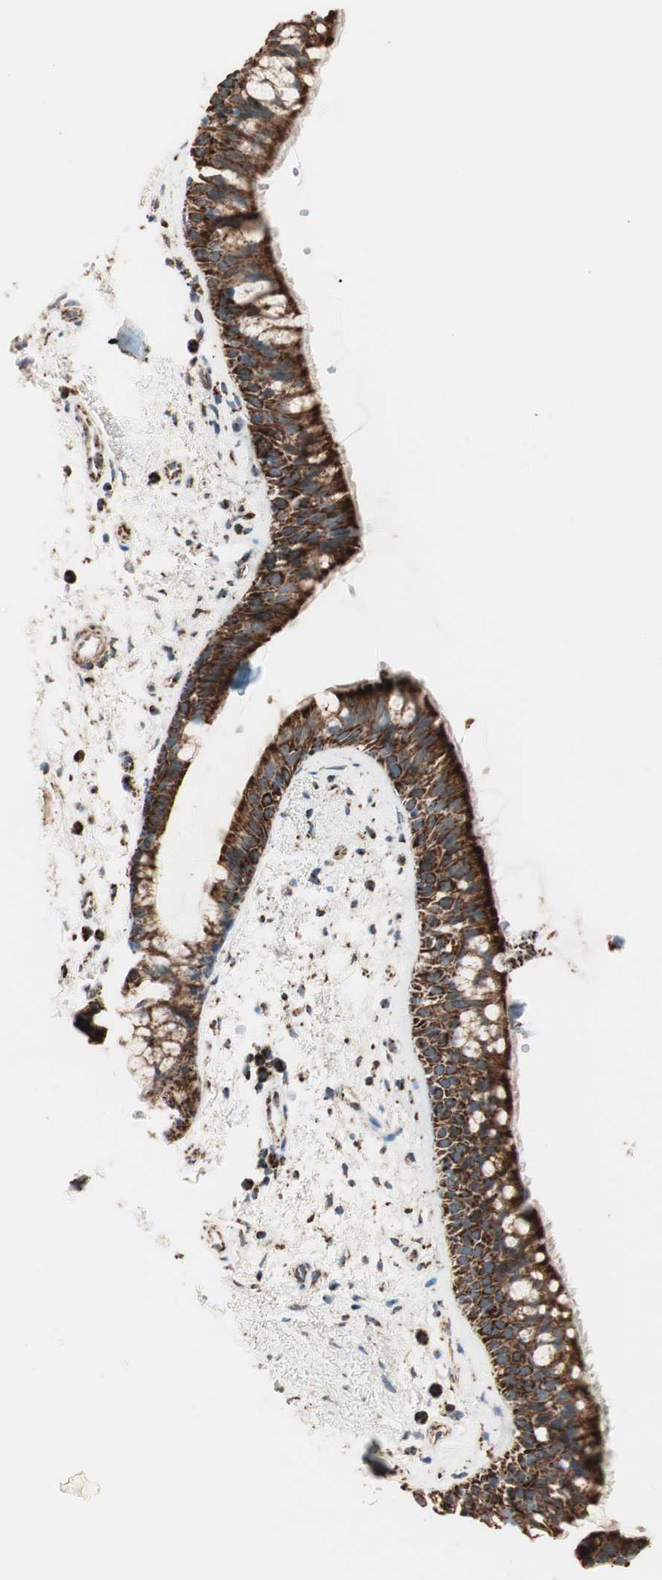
{"staining": {"intensity": "strong", "quantity": ">75%", "location": "cytoplasmic/membranous"}, "tissue": "bronchus", "cell_type": "Respiratory epithelial cells", "image_type": "normal", "snomed": [{"axis": "morphology", "description": "Normal tissue, NOS"}, {"axis": "topography", "description": "Bronchus"}], "caption": "Protein expression analysis of benign human bronchus reveals strong cytoplasmic/membranous staining in about >75% of respiratory epithelial cells.", "gene": "TOMM22", "patient": {"sex": "female", "age": 54}}